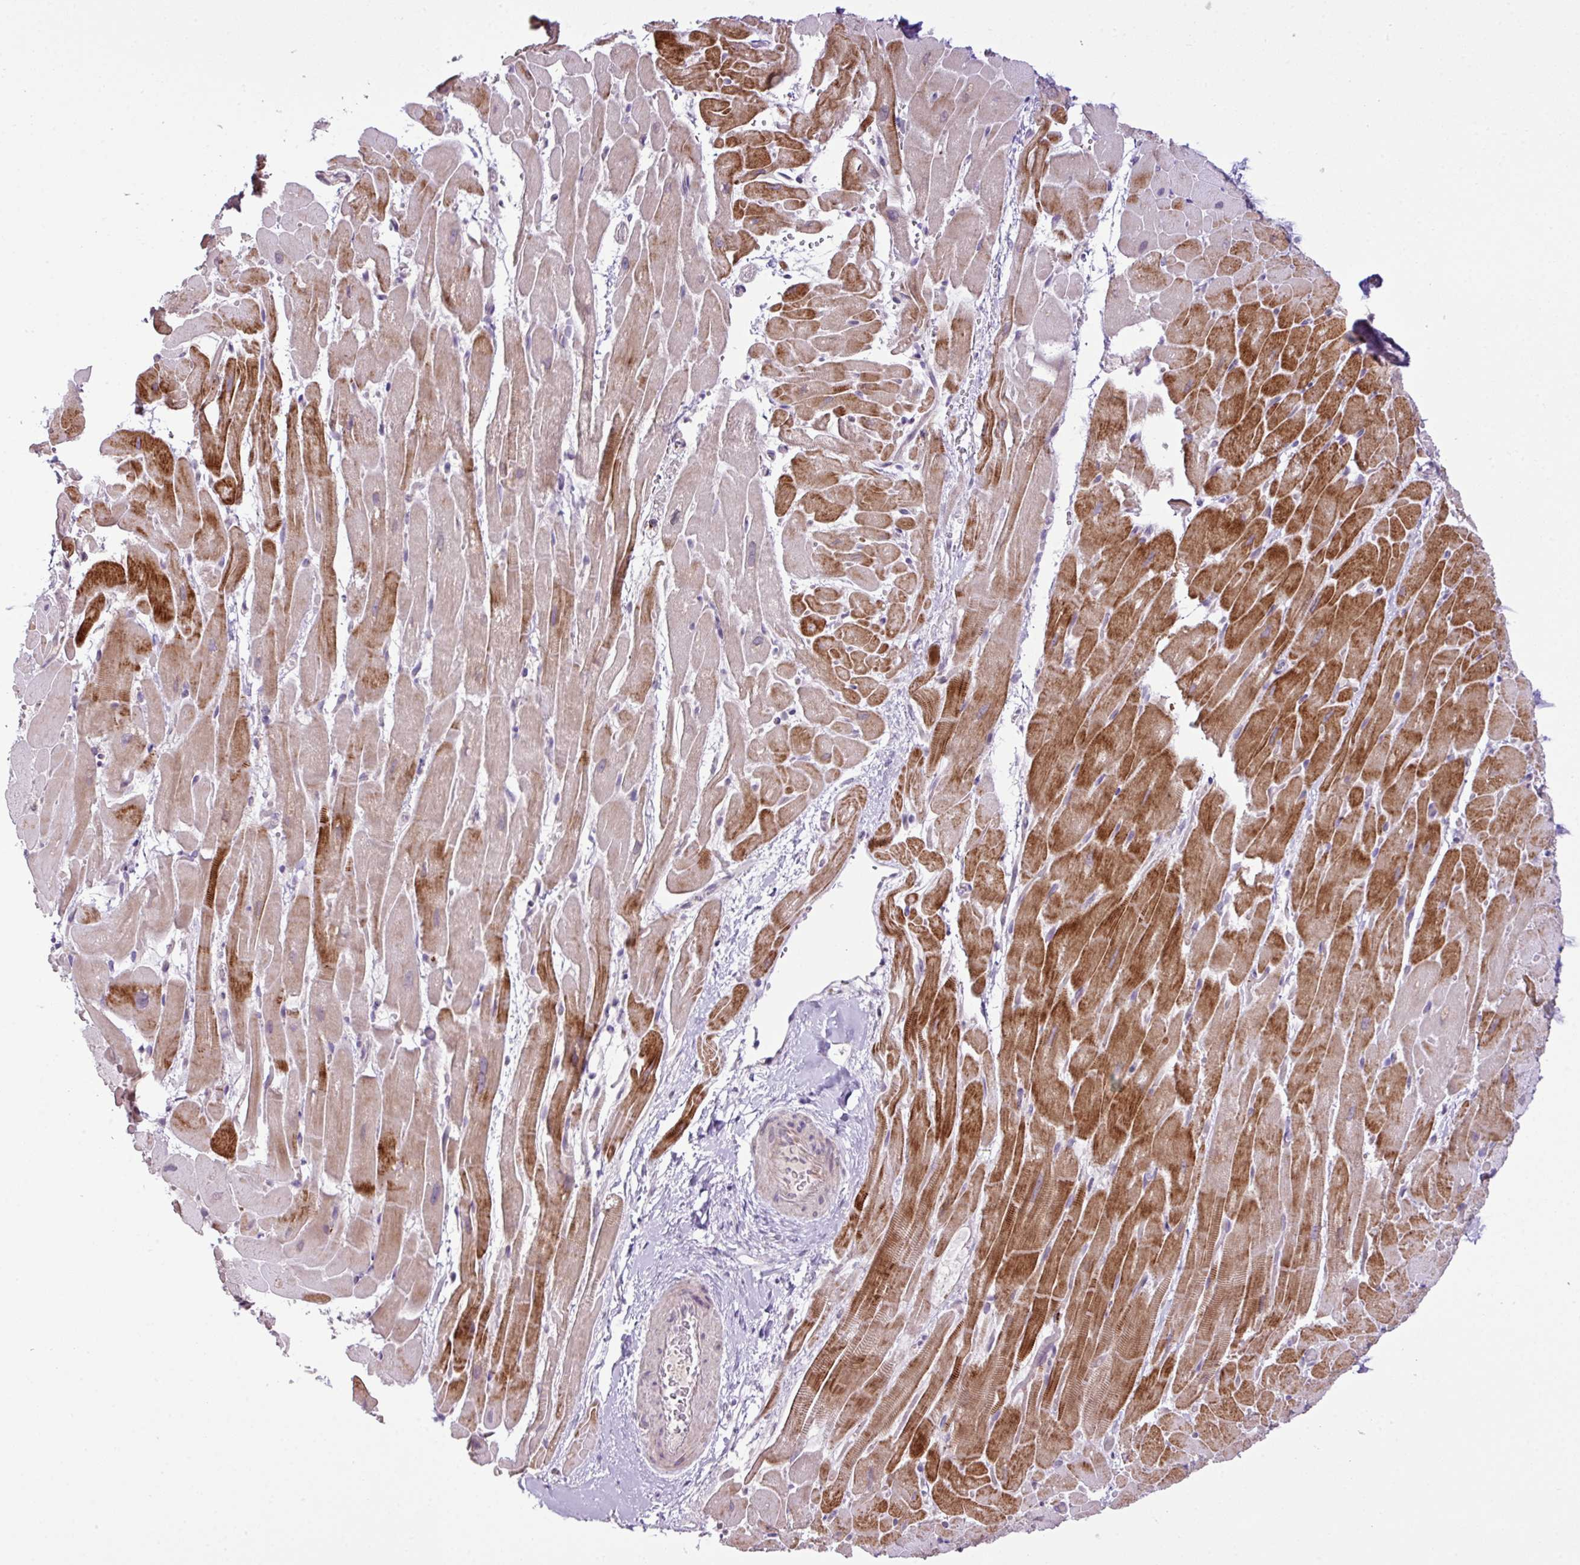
{"staining": {"intensity": "strong", "quantity": "<25%", "location": "cytoplasmic/membranous"}, "tissue": "heart muscle", "cell_type": "Cardiomyocytes", "image_type": "normal", "snomed": [{"axis": "morphology", "description": "Normal tissue, NOS"}, {"axis": "topography", "description": "Heart"}], "caption": "A histopathology image of heart muscle stained for a protein shows strong cytoplasmic/membranous brown staining in cardiomyocytes. (DAB IHC, brown staining for protein, blue staining for nuclei).", "gene": "DNAJB13", "patient": {"sex": "male", "age": 37}}